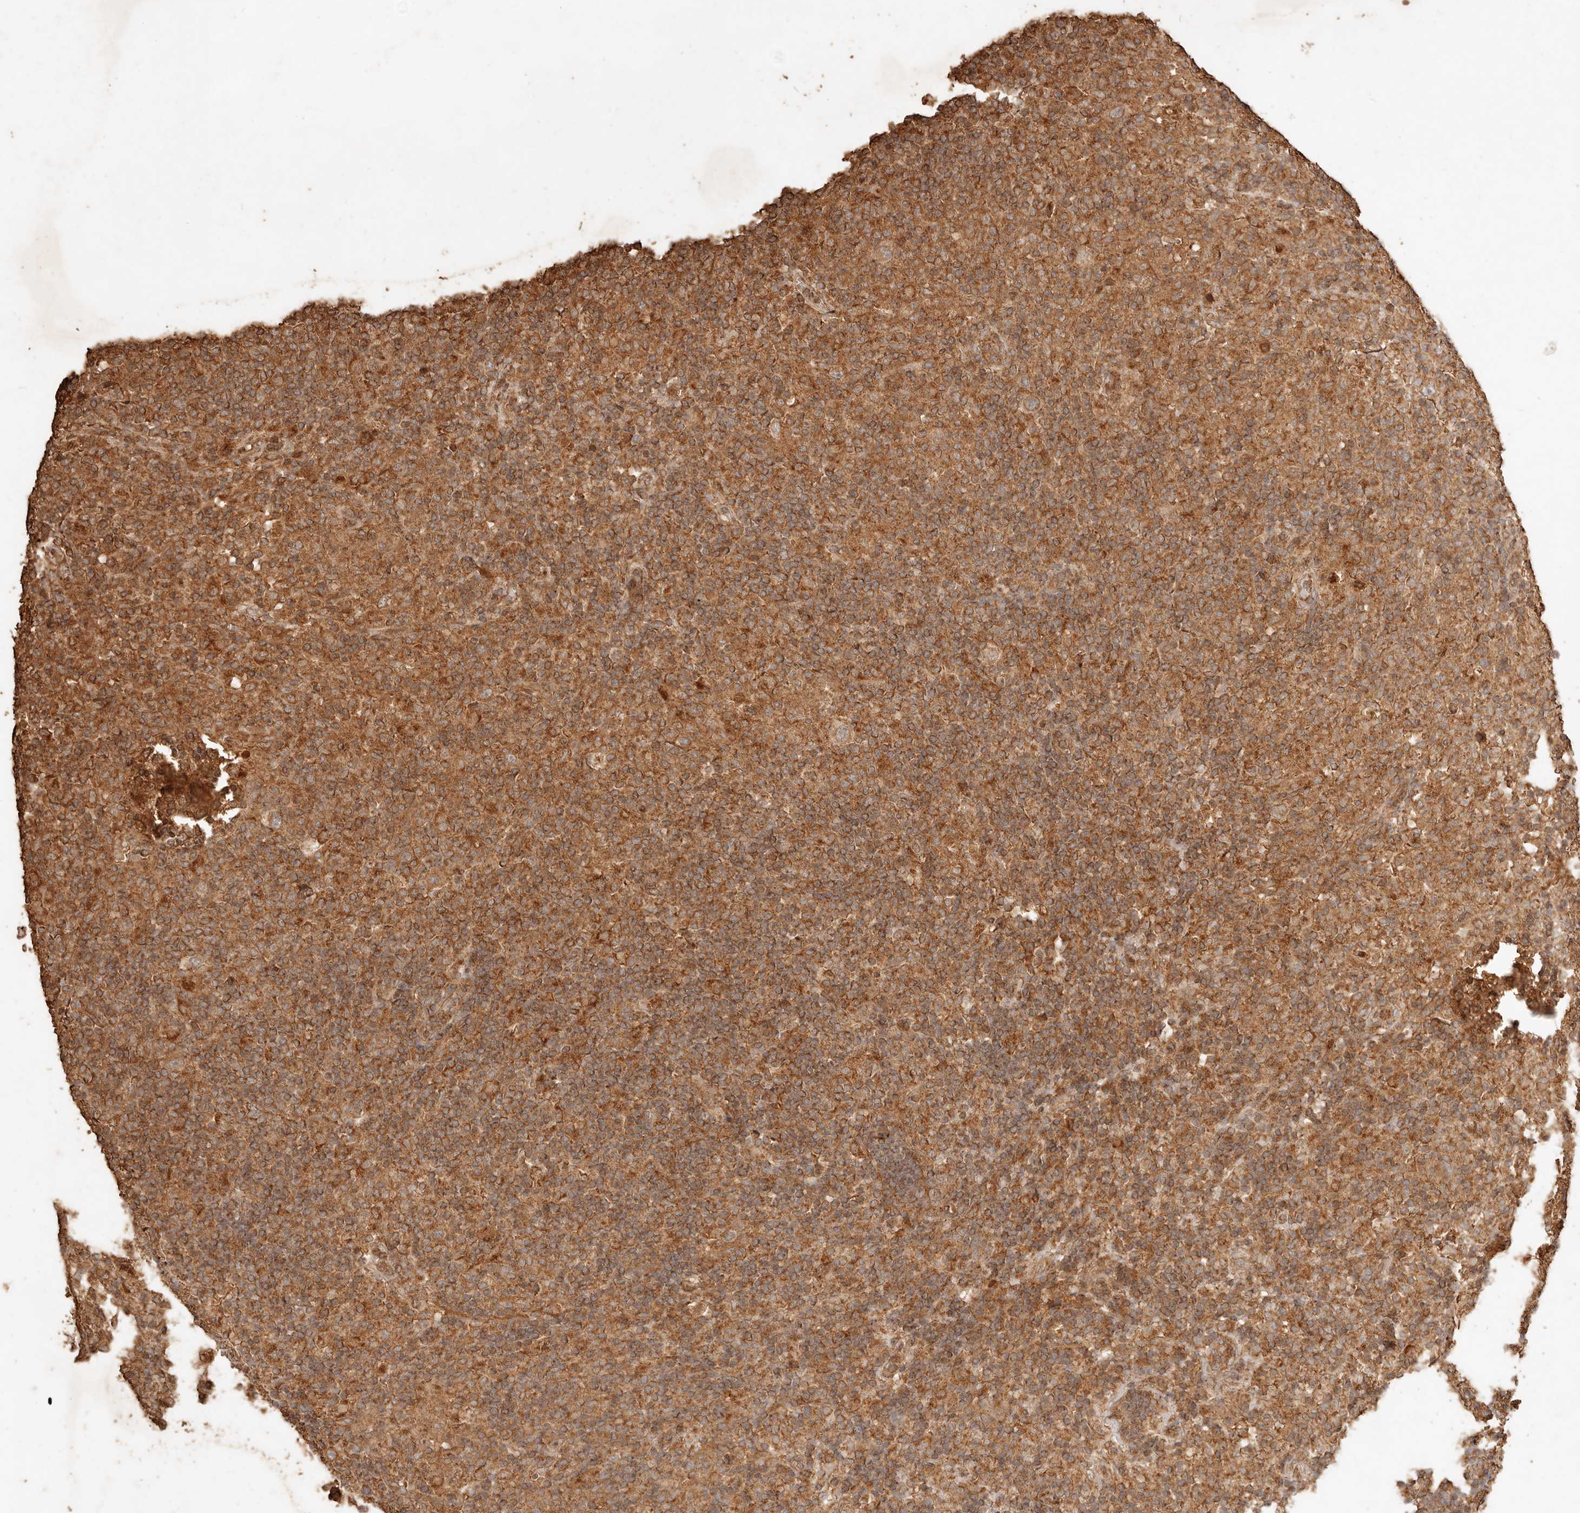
{"staining": {"intensity": "weak", "quantity": ">75%", "location": "cytoplasmic/membranous"}, "tissue": "lymphoma", "cell_type": "Tumor cells", "image_type": "cancer", "snomed": [{"axis": "morphology", "description": "Hodgkin's disease, NOS"}, {"axis": "topography", "description": "Lymph node"}], "caption": "Immunohistochemistry (IHC) of lymphoma reveals low levels of weak cytoplasmic/membranous positivity in approximately >75% of tumor cells.", "gene": "FAM180B", "patient": {"sex": "male", "age": 70}}